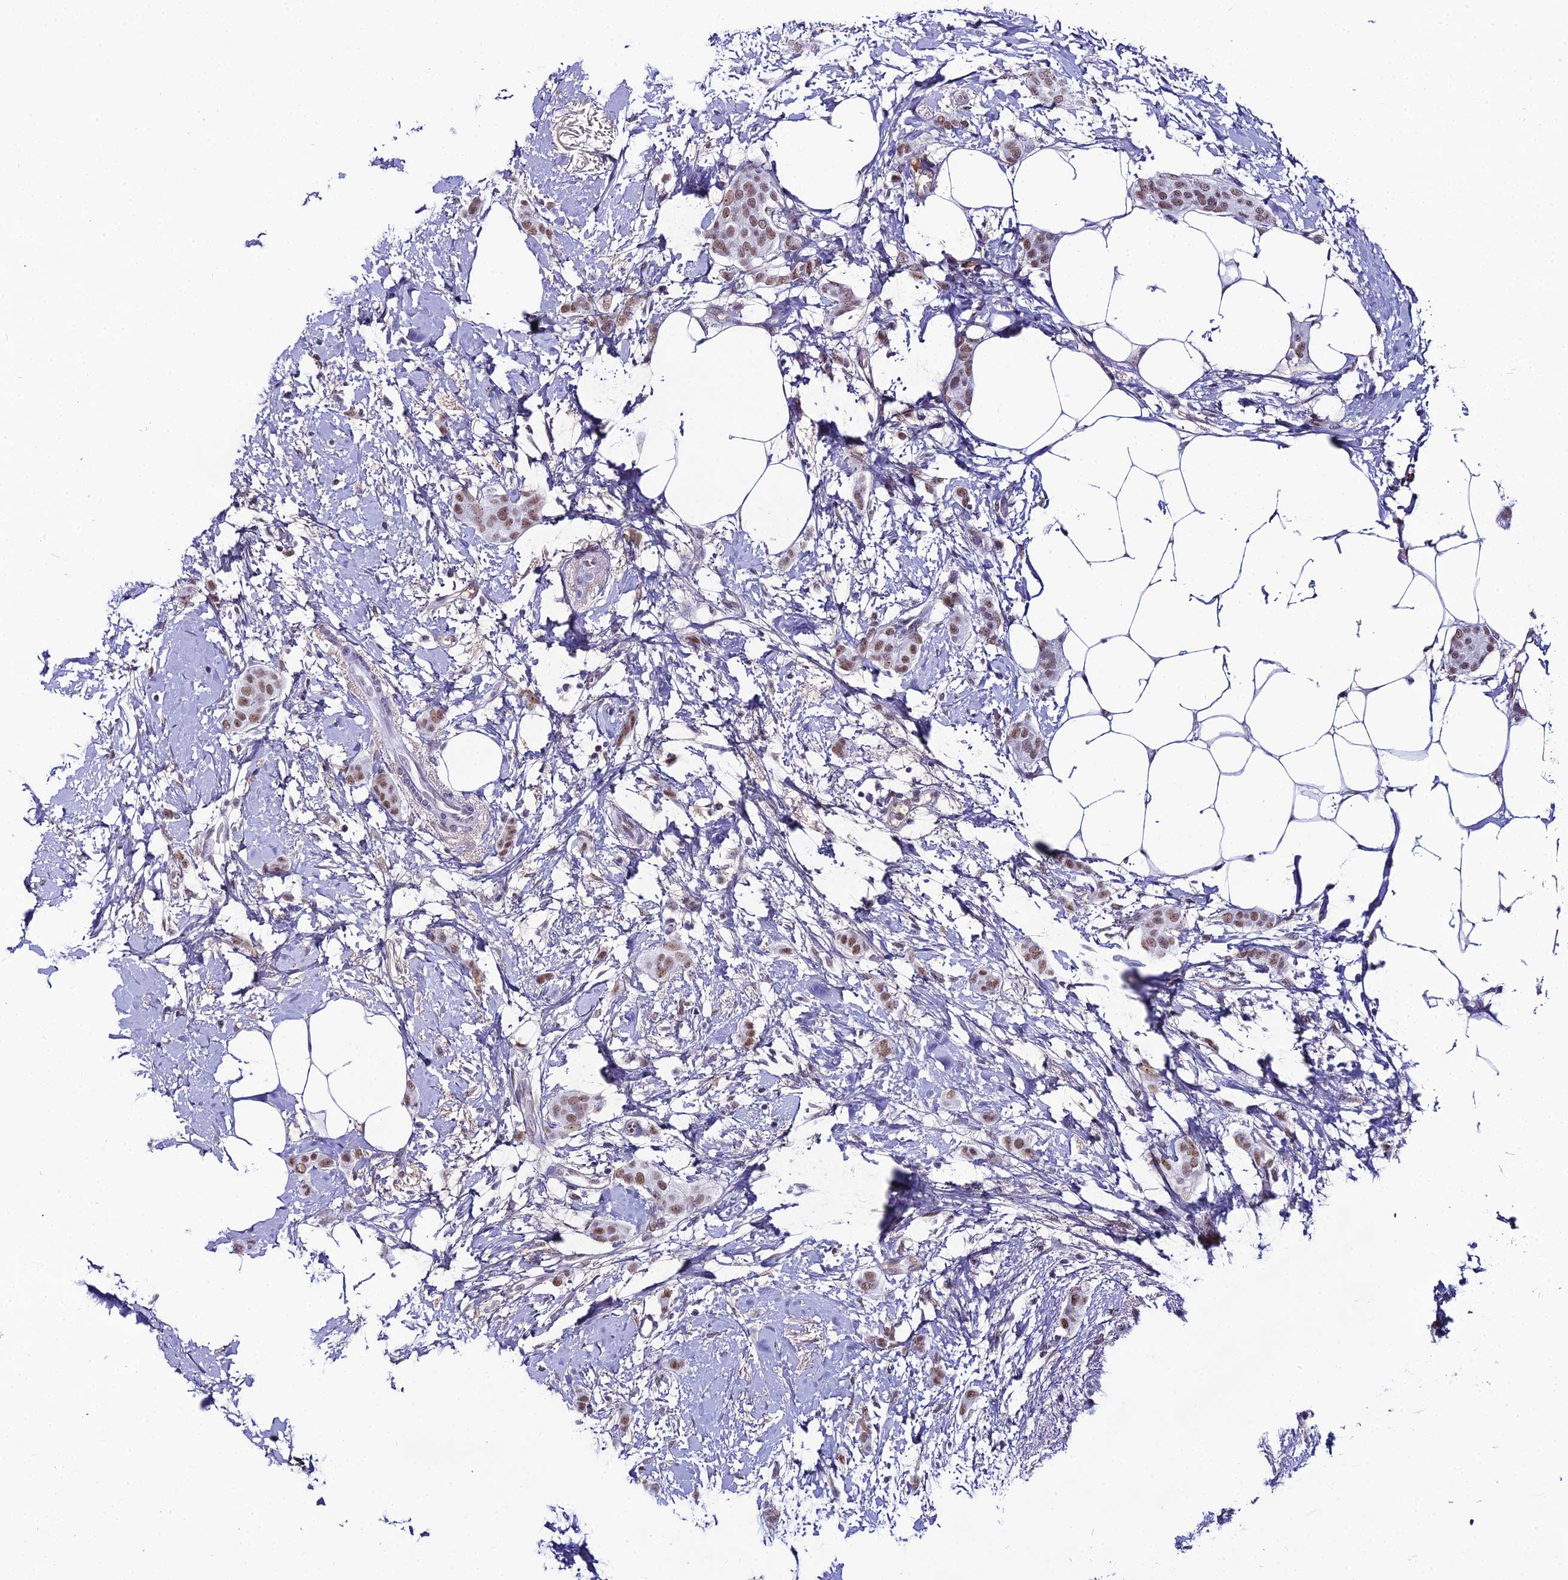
{"staining": {"intensity": "moderate", "quantity": ">75%", "location": "nuclear"}, "tissue": "breast cancer", "cell_type": "Tumor cells", "image_type": "cancer", "snomed": [{"axis": "morphology", "description": "Duct carcinoma"}, {"axis": "topography", "description": "Breast"}], "caption": "Approximately >75% of tumor cells in human breast cancer (invasive ductal carcinoma) display moderate nuclear protein positivity as visualized by brown immunohistochemical staining.", "gene": "RBM12", "patient": {"sex": "female", "age": 72}}